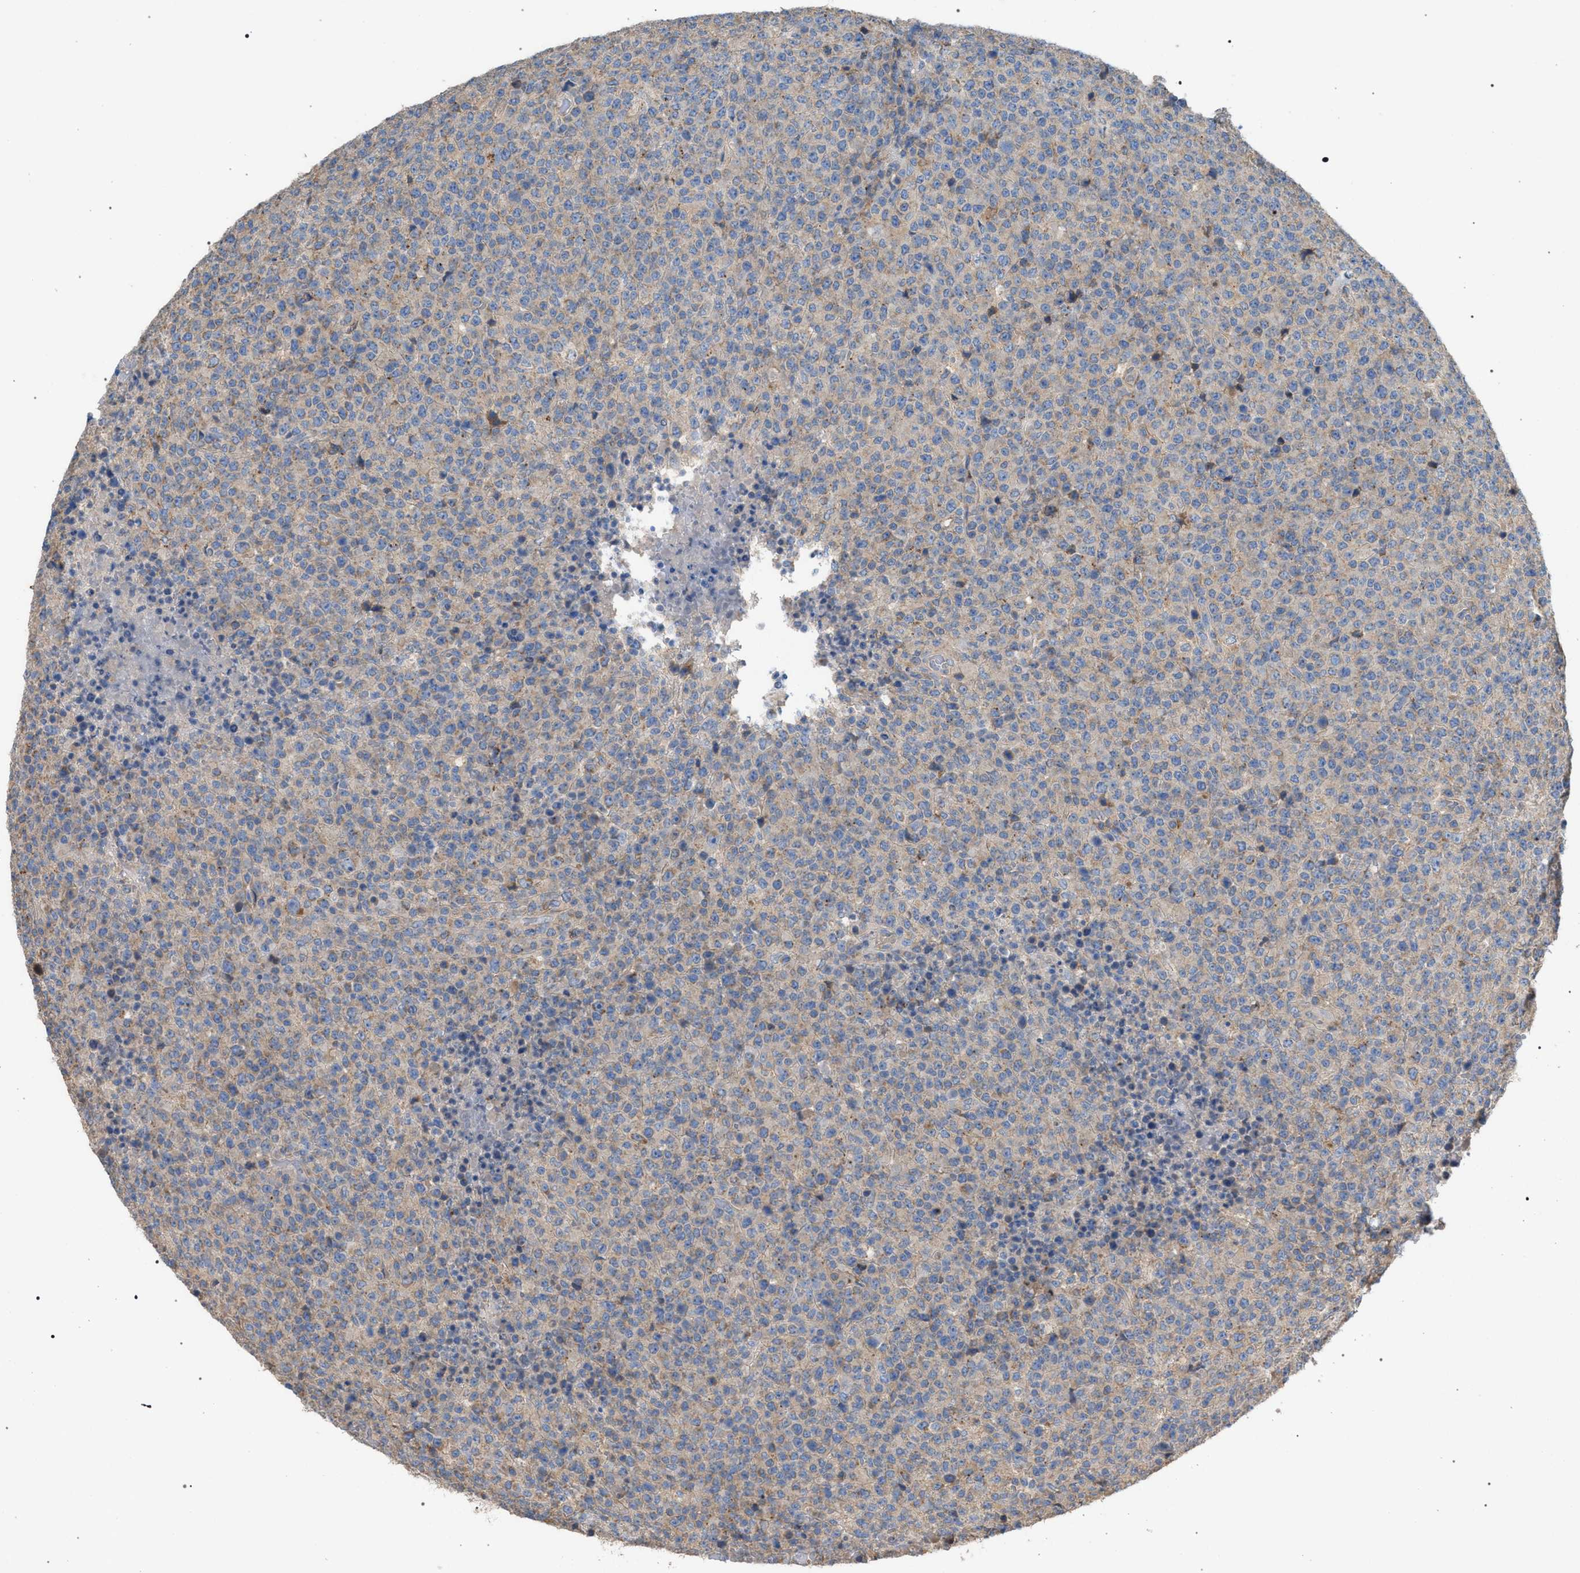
{"staining": {"intensity": "weak", "quantity": "<25%", "location": "cytoplasmic/membranous"}, "tissue": "lymphoma", "cell_type": "Tumor cells", "image_type": "cancer", "snomed": [{"axis": "morphology", "description": "Malignant lymphoma, non-Hodgkin's type, High grade"}, {"axis": "topography", "description": "Lymph node"}], "caption": "This is an immunohistochemistry micrograph of lymphoma. There is no staining in tumor cells.", "gene": "VPS13A", "patient": {"sex": "male", "age": 13}}